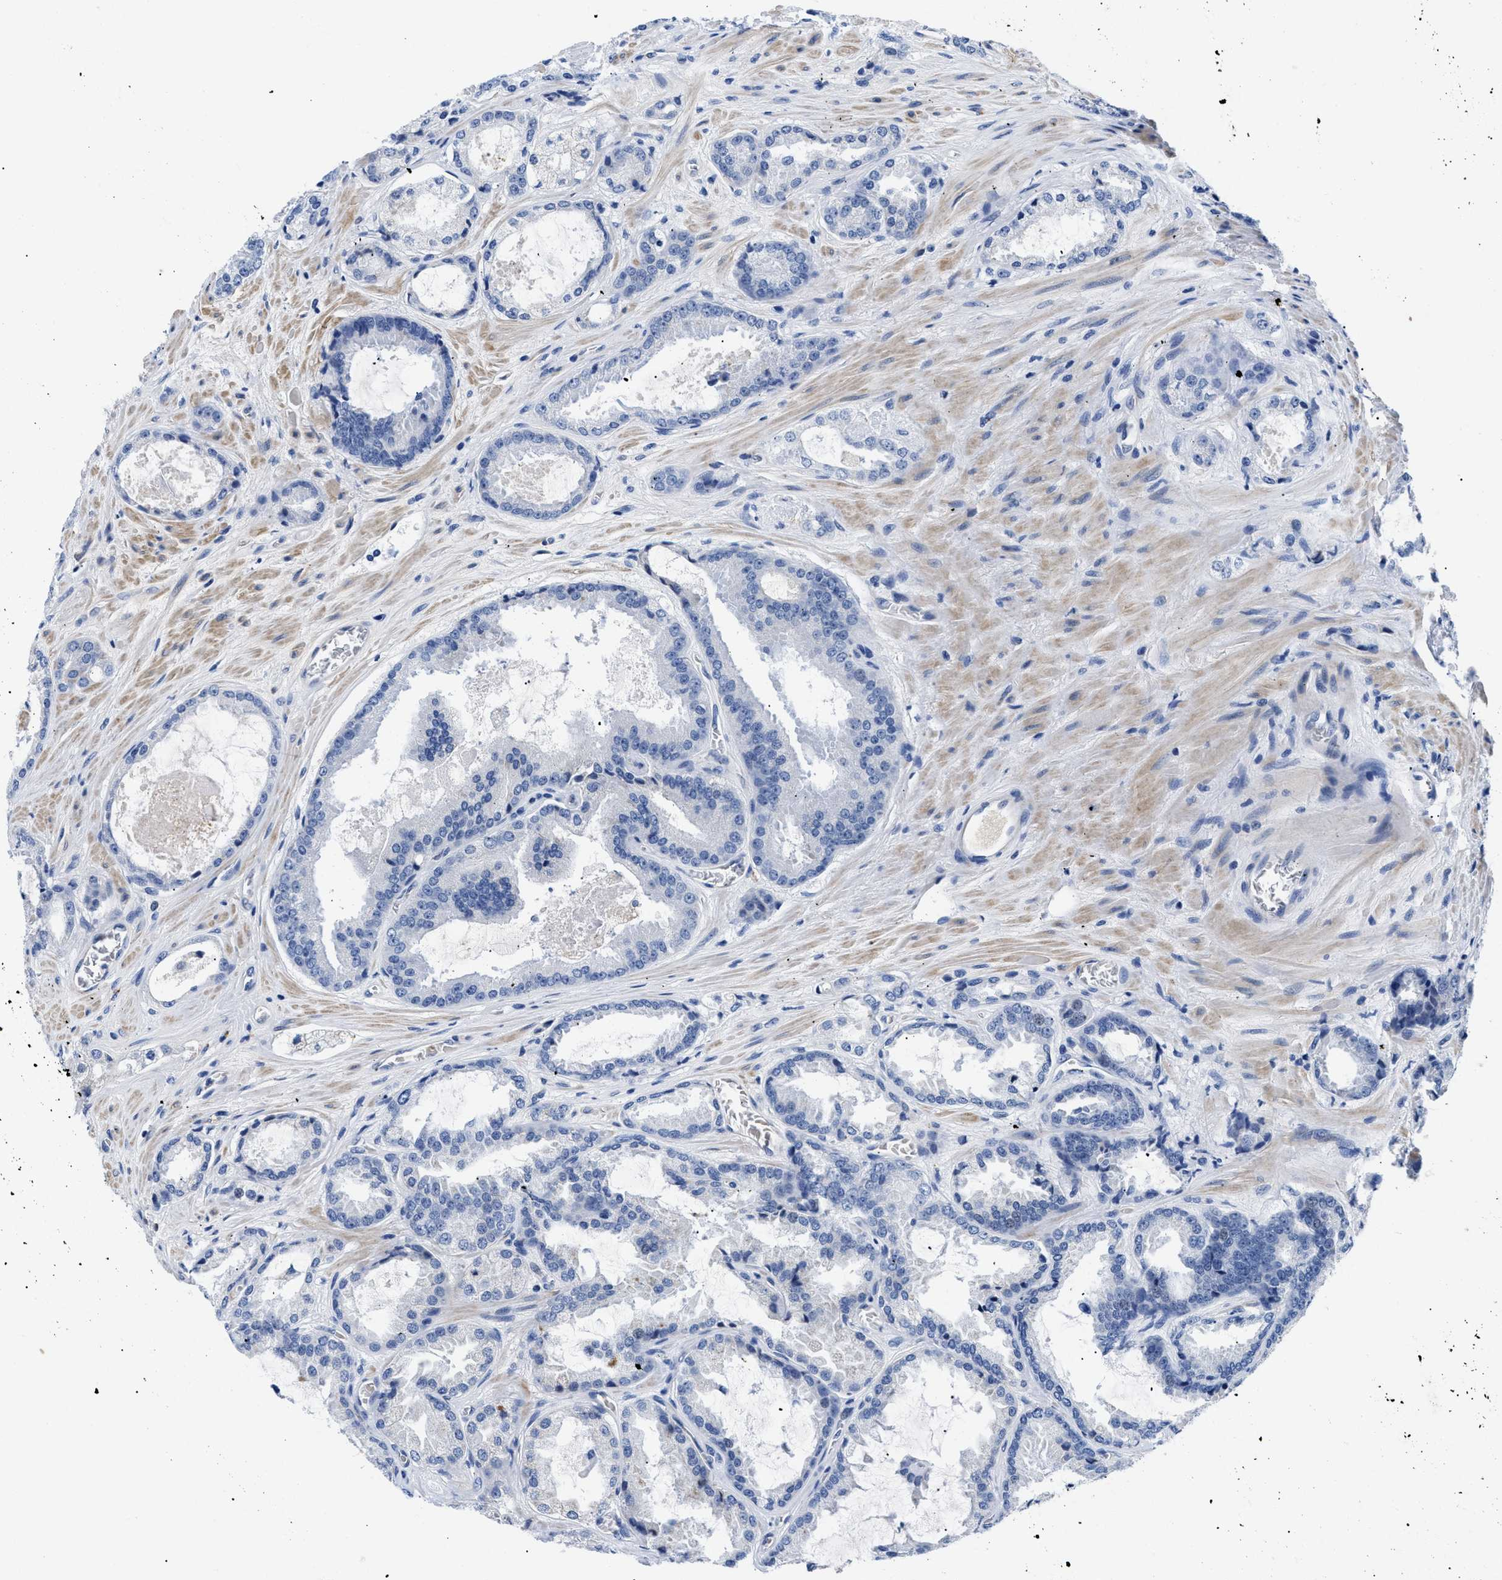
{"staining": {"intensity": "negative", "quantity": "none", "location": "none"}, "tissue": "prostate cancer", "cell_type": "Tumor cells", "image_type": "cancer", "snomed": [{"axis": "morphology", "description": "Adenocarcinoma, High grade"}, {"axis": "topography", "description": "Prostate"}], "caption": "The micrograph reveals no staining of tumor cells in prostate adenocarcinoma (high-grade).", "gene": "TMEM68", "patient": {"sex": "male", "age": 65}}